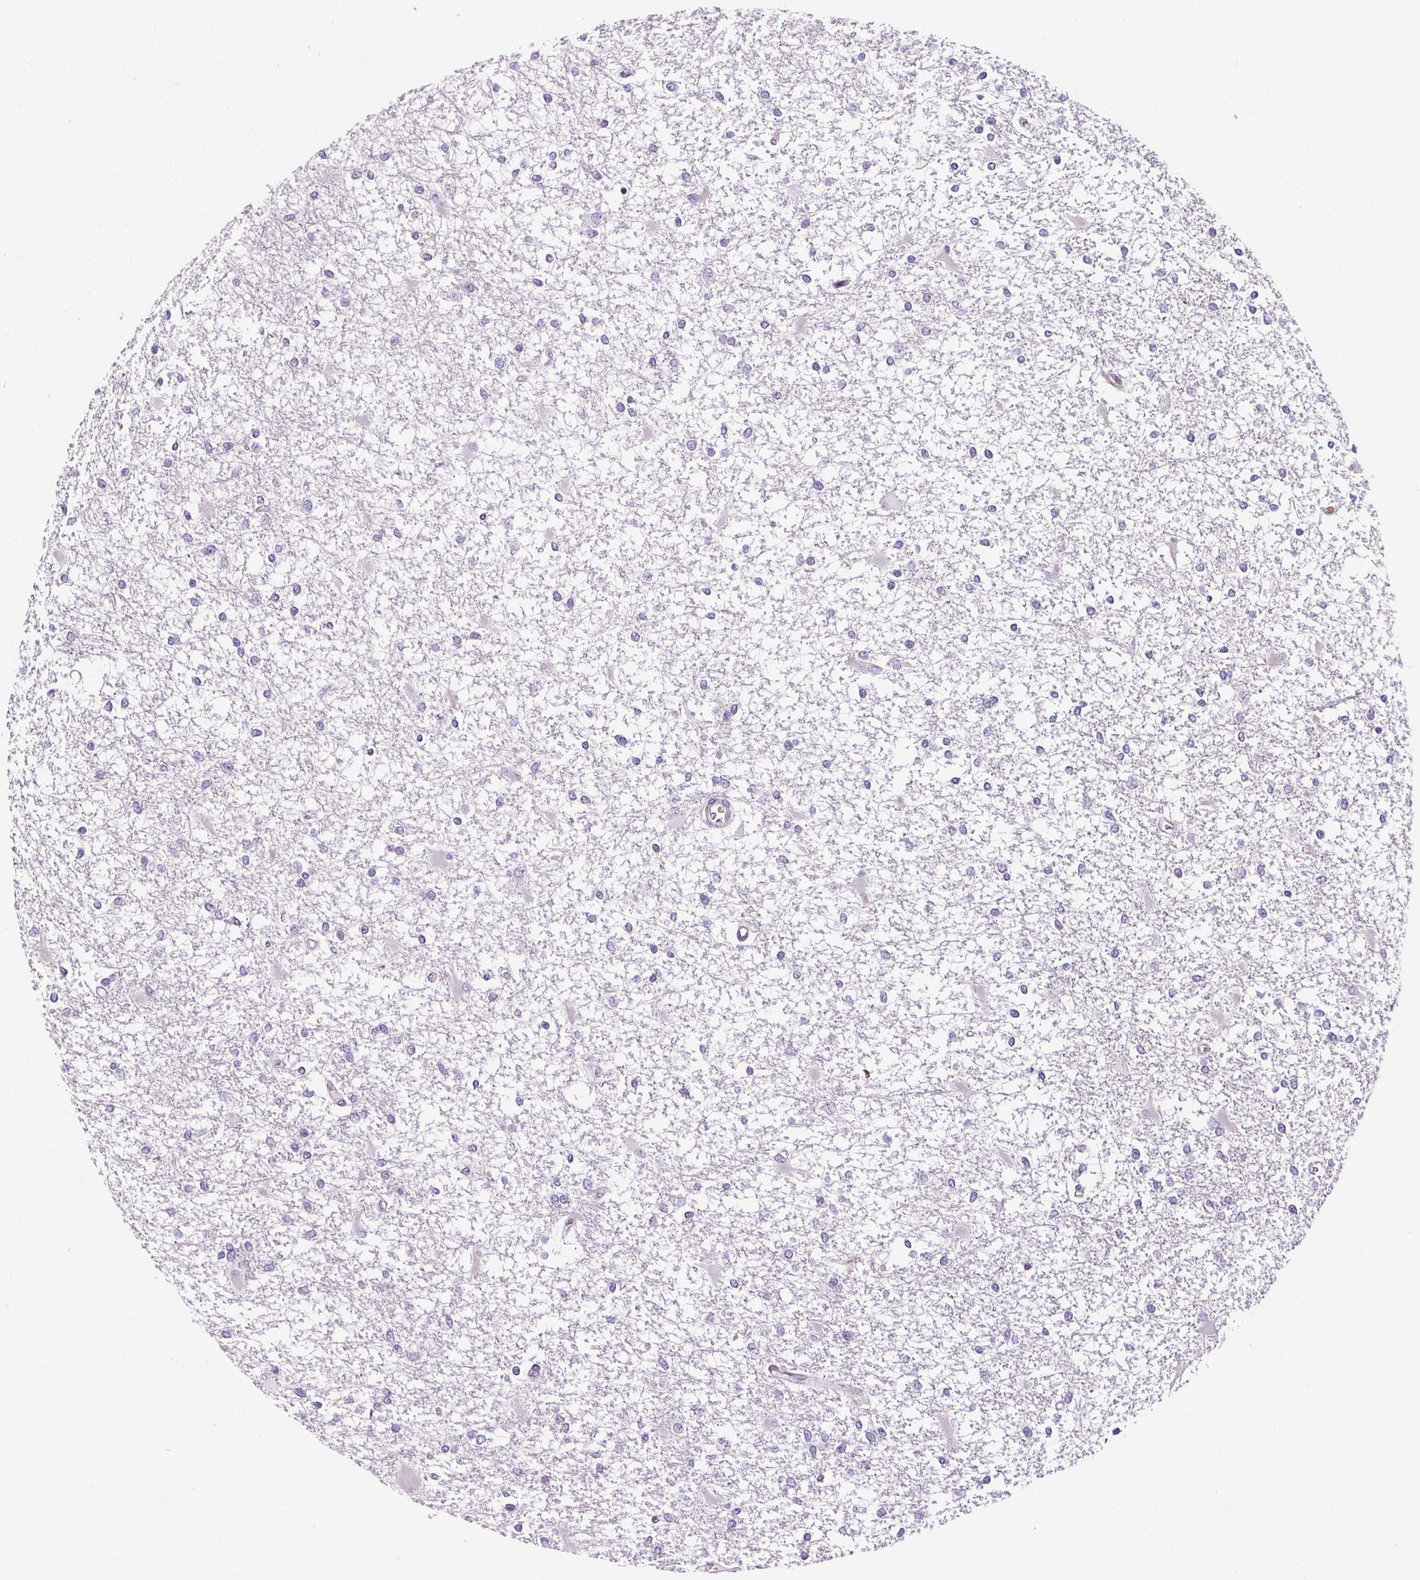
{"staining": {"intensity": "negative", "quantity": "none", "location": "none"}, "tissue": "glioma", "cell_type": "Tumor cells", "image_type": "cancer", "snomed": [{"axis": "morphology", "description": "Glioma, malignant, High grade"}, {"axis": "topography", "description": "Cerebral cortex"}], "caption": "Immunohistochemical staining of glioma demonstrates no significant expression in tumor cells.", "gene": "CD5L", "patient": {"sex": "male", "age": 79}}